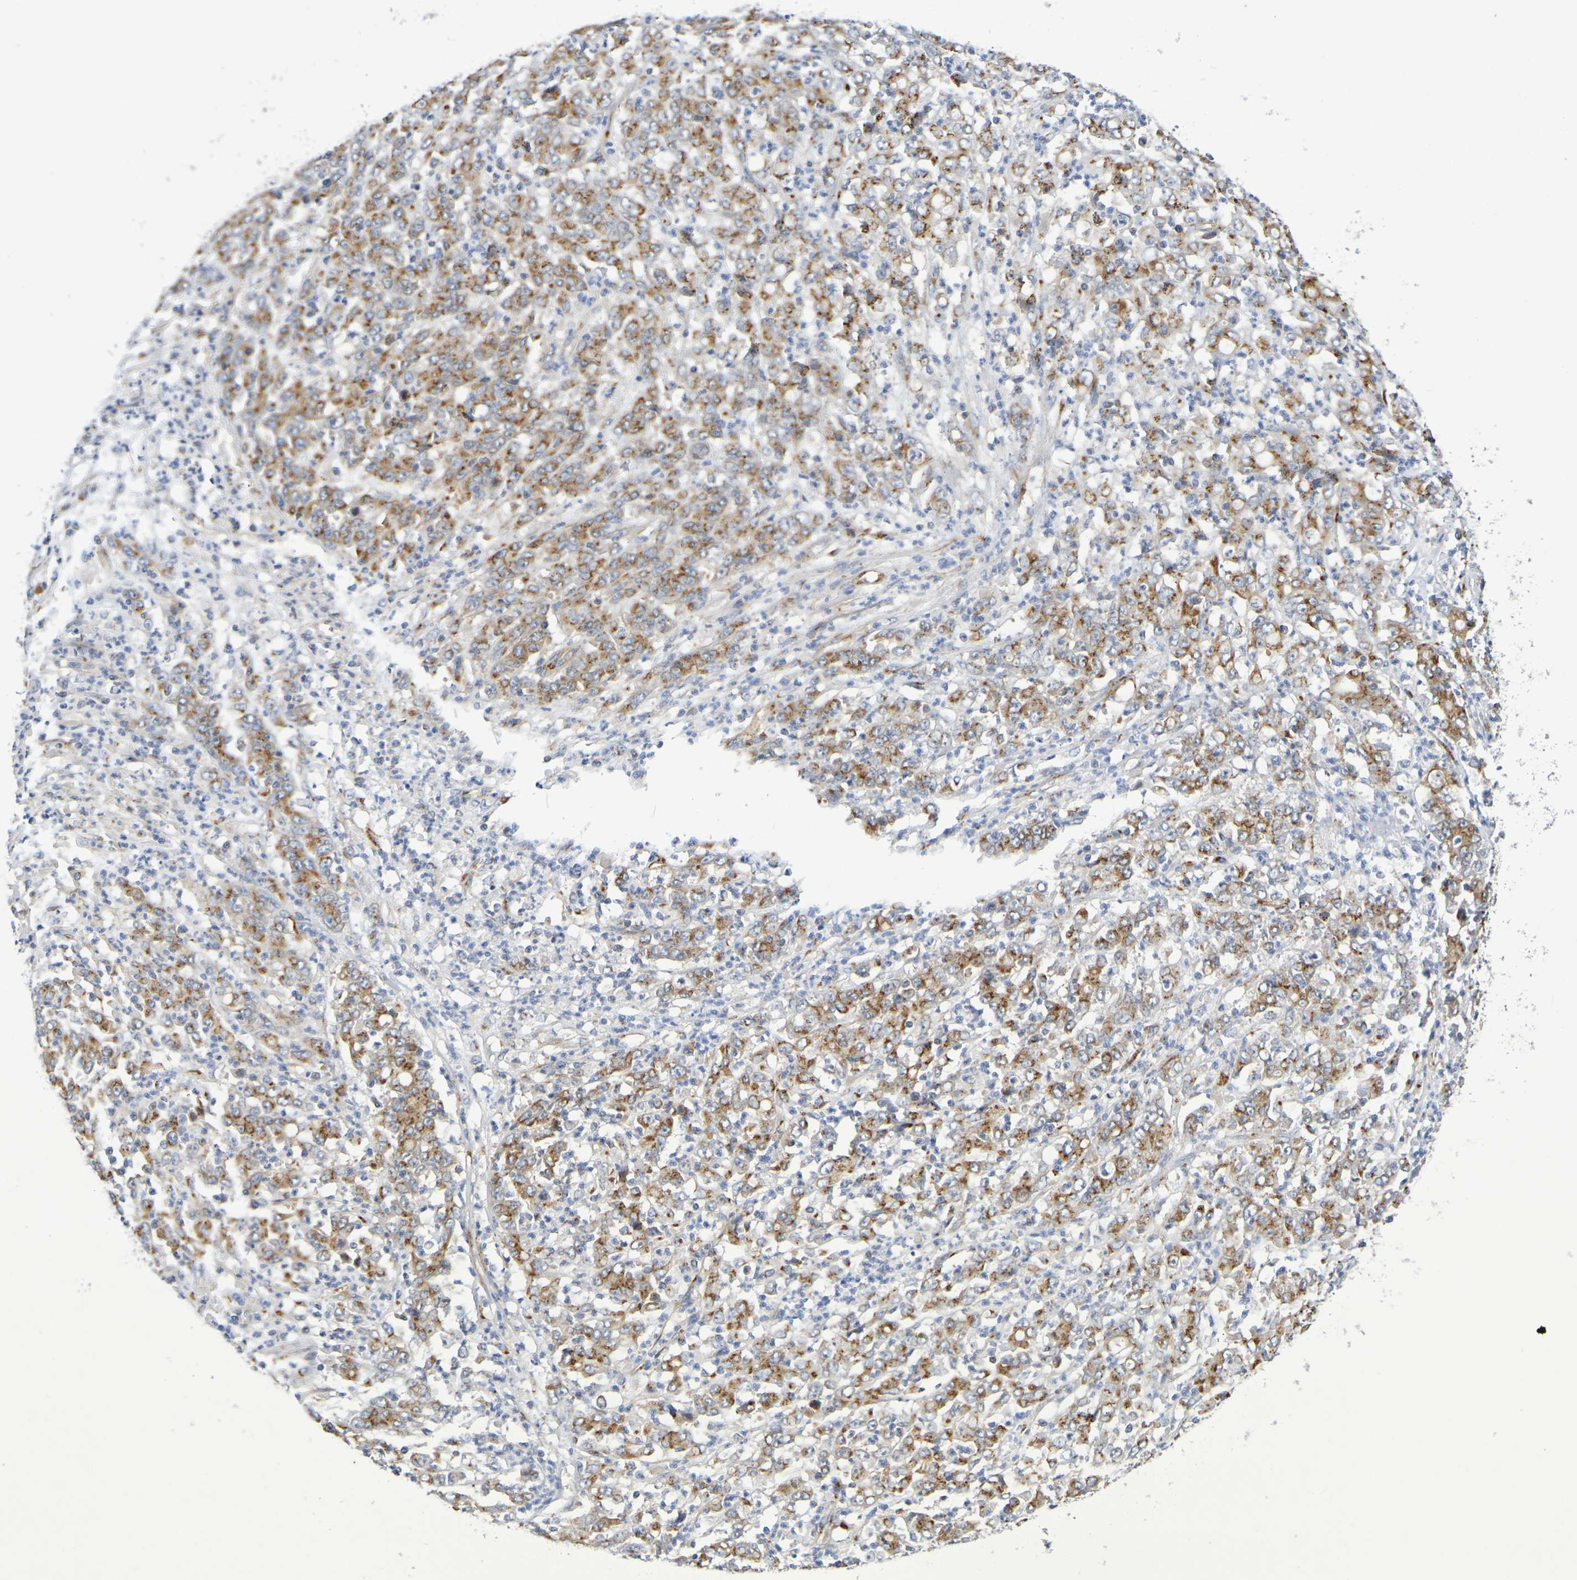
{"staining": {"intensity": "moderate", "quantity": ">75%", "location": "cytoplasmic/membranous"}, "tissue": "stomach cancer", "cell_type": "Tumor cells", "image_type": "cancer", "snomed": [{"axis": "morphology", "description": "Adenocarcinoma, NOS"}, {"axis": "topography", "description": "Stomach, lower"}], "caption": "This is a photomicrograph of immunohistochemistry staining of adenocarcinoma (stomach), which shows moderate positivity in the cytoplasmic/membranous of tumor cells.", "gene": "DCP2", "patient": {"sex": "female", "age": 71}}